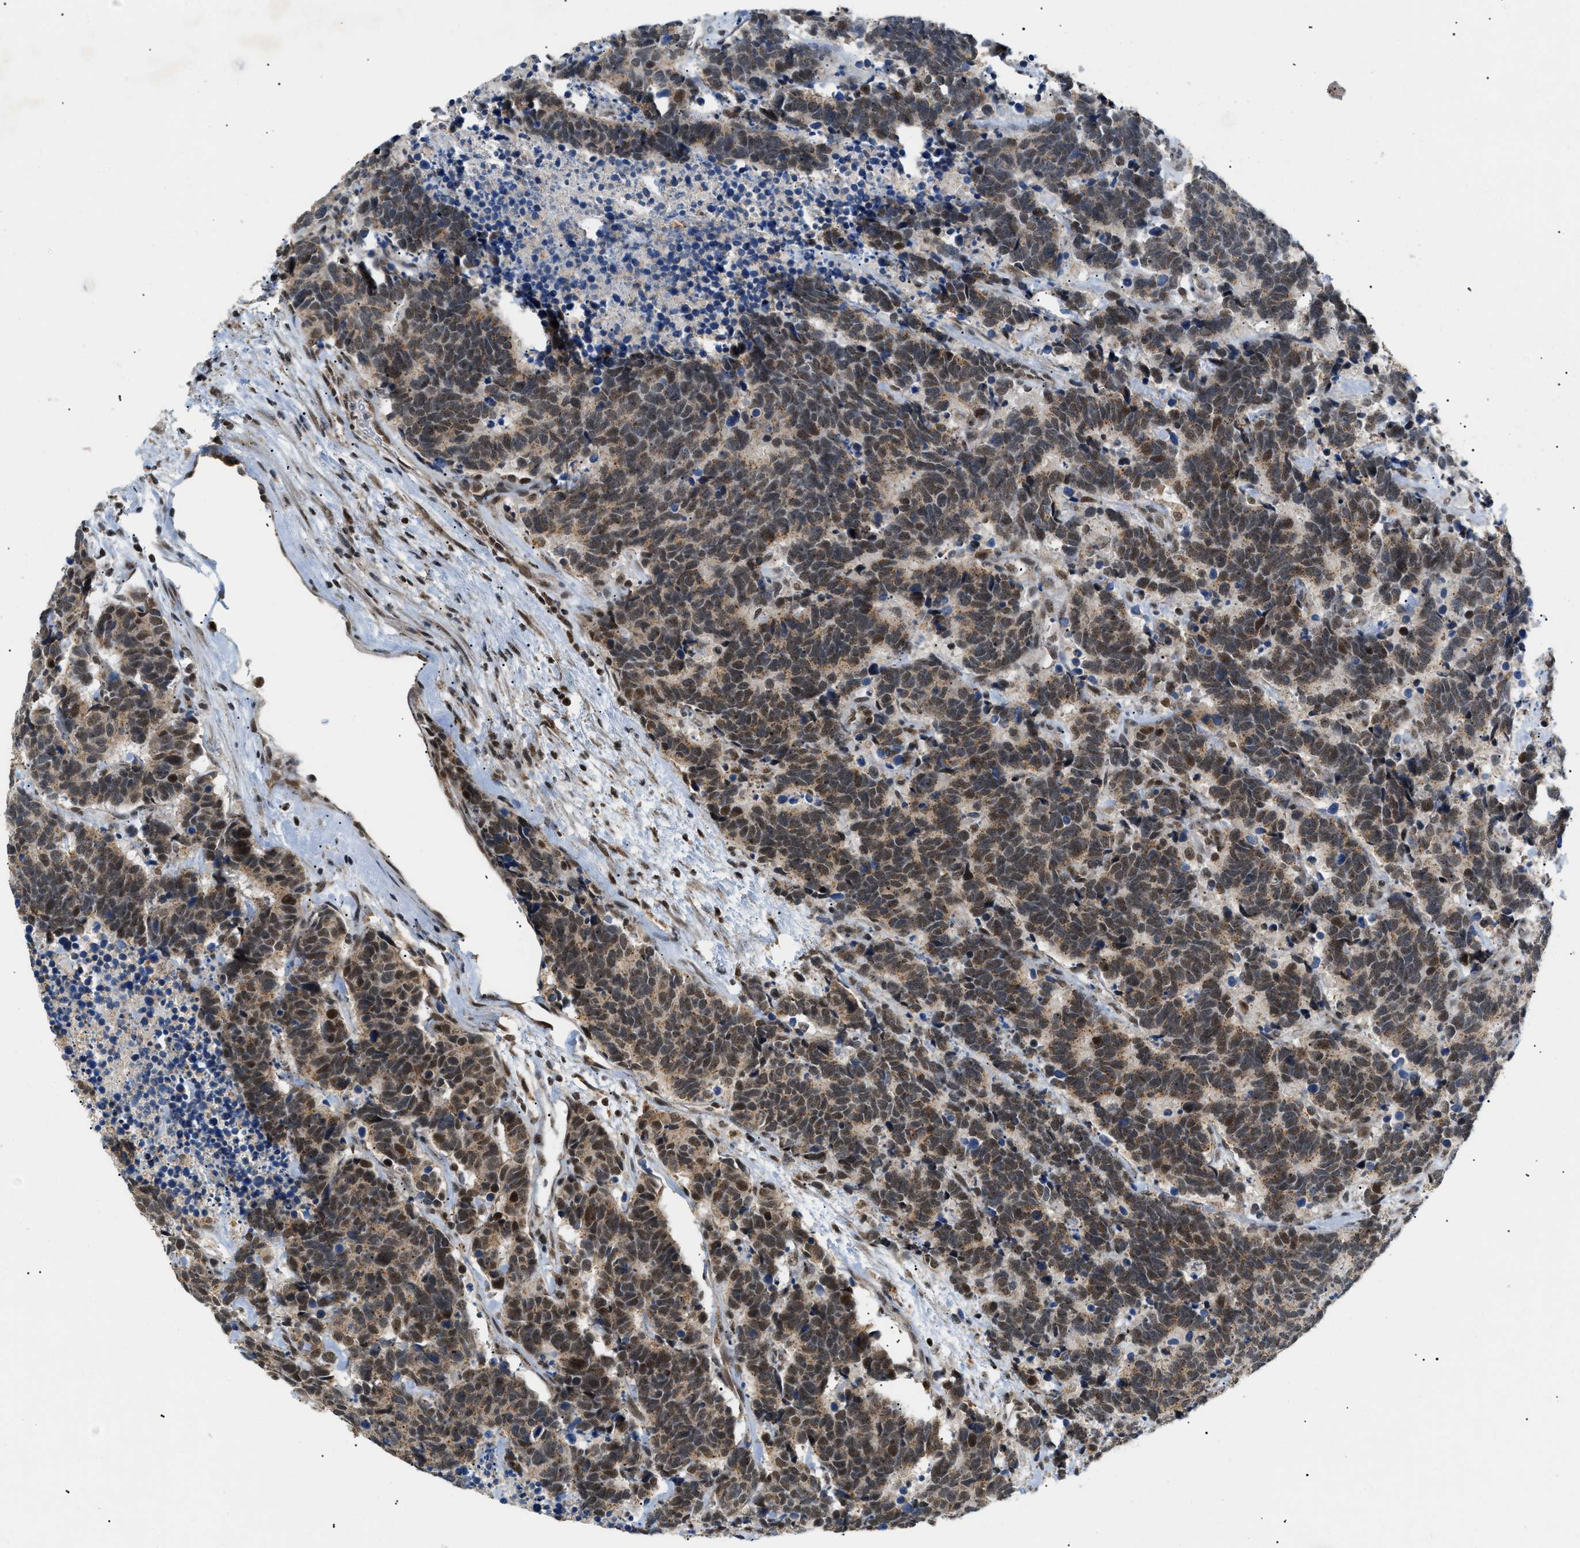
{"staining": {"intensity": "weak", "quantity": "25%-75%", "location": "nuclear"}, "tissue": "carcinoid", "cell_type": "Tumor cells", "image_type": "cancer", "snomed": [{"axis": "morphology", "description": "Carcinoma, NOS"}, {"axis": "morphology", "description": "Carcinoid, malignant, NOS"}, {"axis": "topography", "description": "Urinary bladder"}], "caption": "Weak nuclear positivity is appreciated in about 25%-75% of tumor cells in carcinoid. The staining is performed using DAB brown chromogen to label protein expression. The nuclei are counter-stained blue using hematoxylin.", "gene": "ZBTB11", "patient": {"sex": "male", "age": 57}}